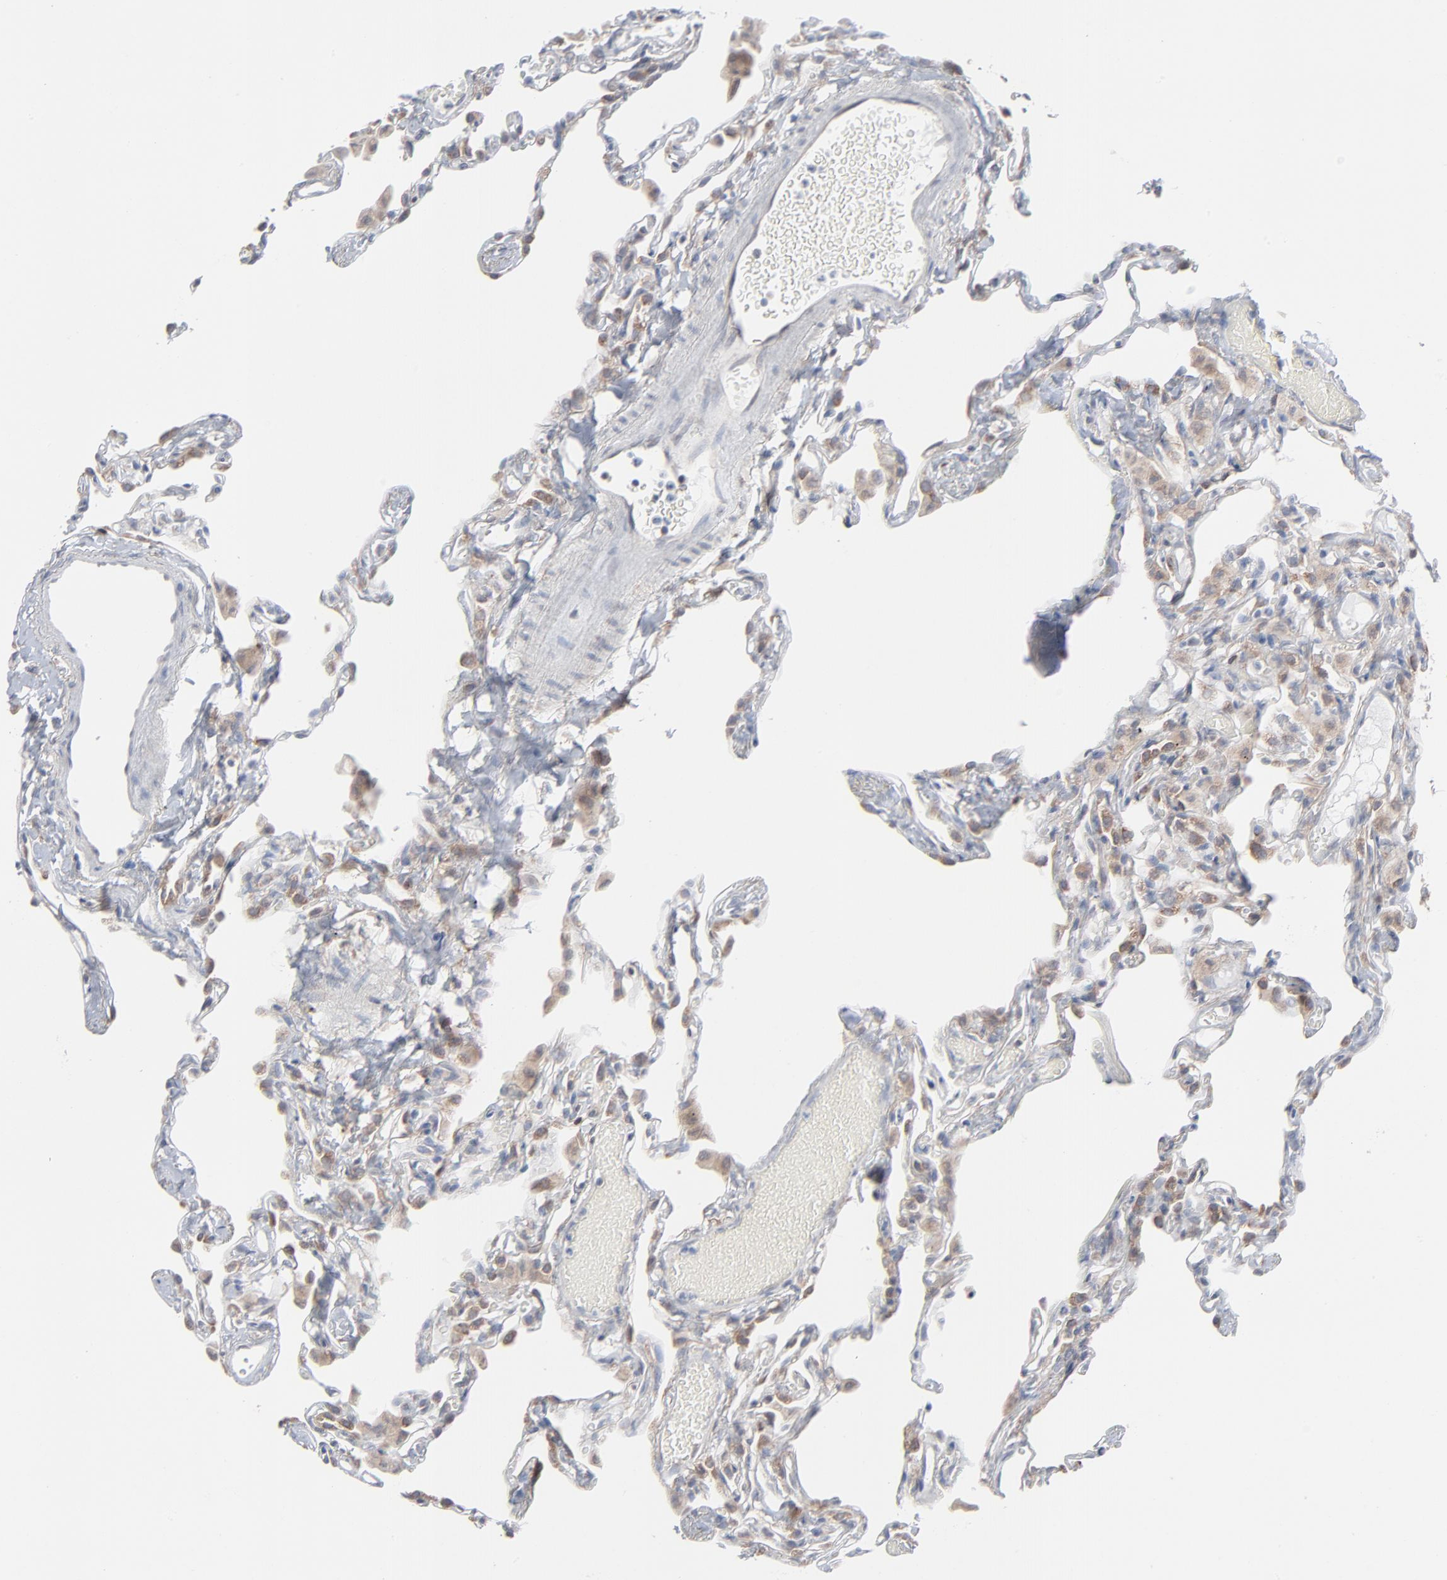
{"staining": {"intensity": "moderate", "quantity": "25%-75%", "location": "cytoplasmic/membranous"}, "tissue": "lung", "cell_type": "Alveolar cells", "image_type": "normal", "snomed": [{"axis": "morphology", "description": "Normal tissue, NOS"}, {"axis": "topography", "description": "Lung"}], "caption": "The micrograph shows a brown stain indicating the presence of a protein in the cytoplasmic/membranous of alveolar cells in lung.", "gene": "KDSR", "patient": {"sex": "female", "age": 49}}